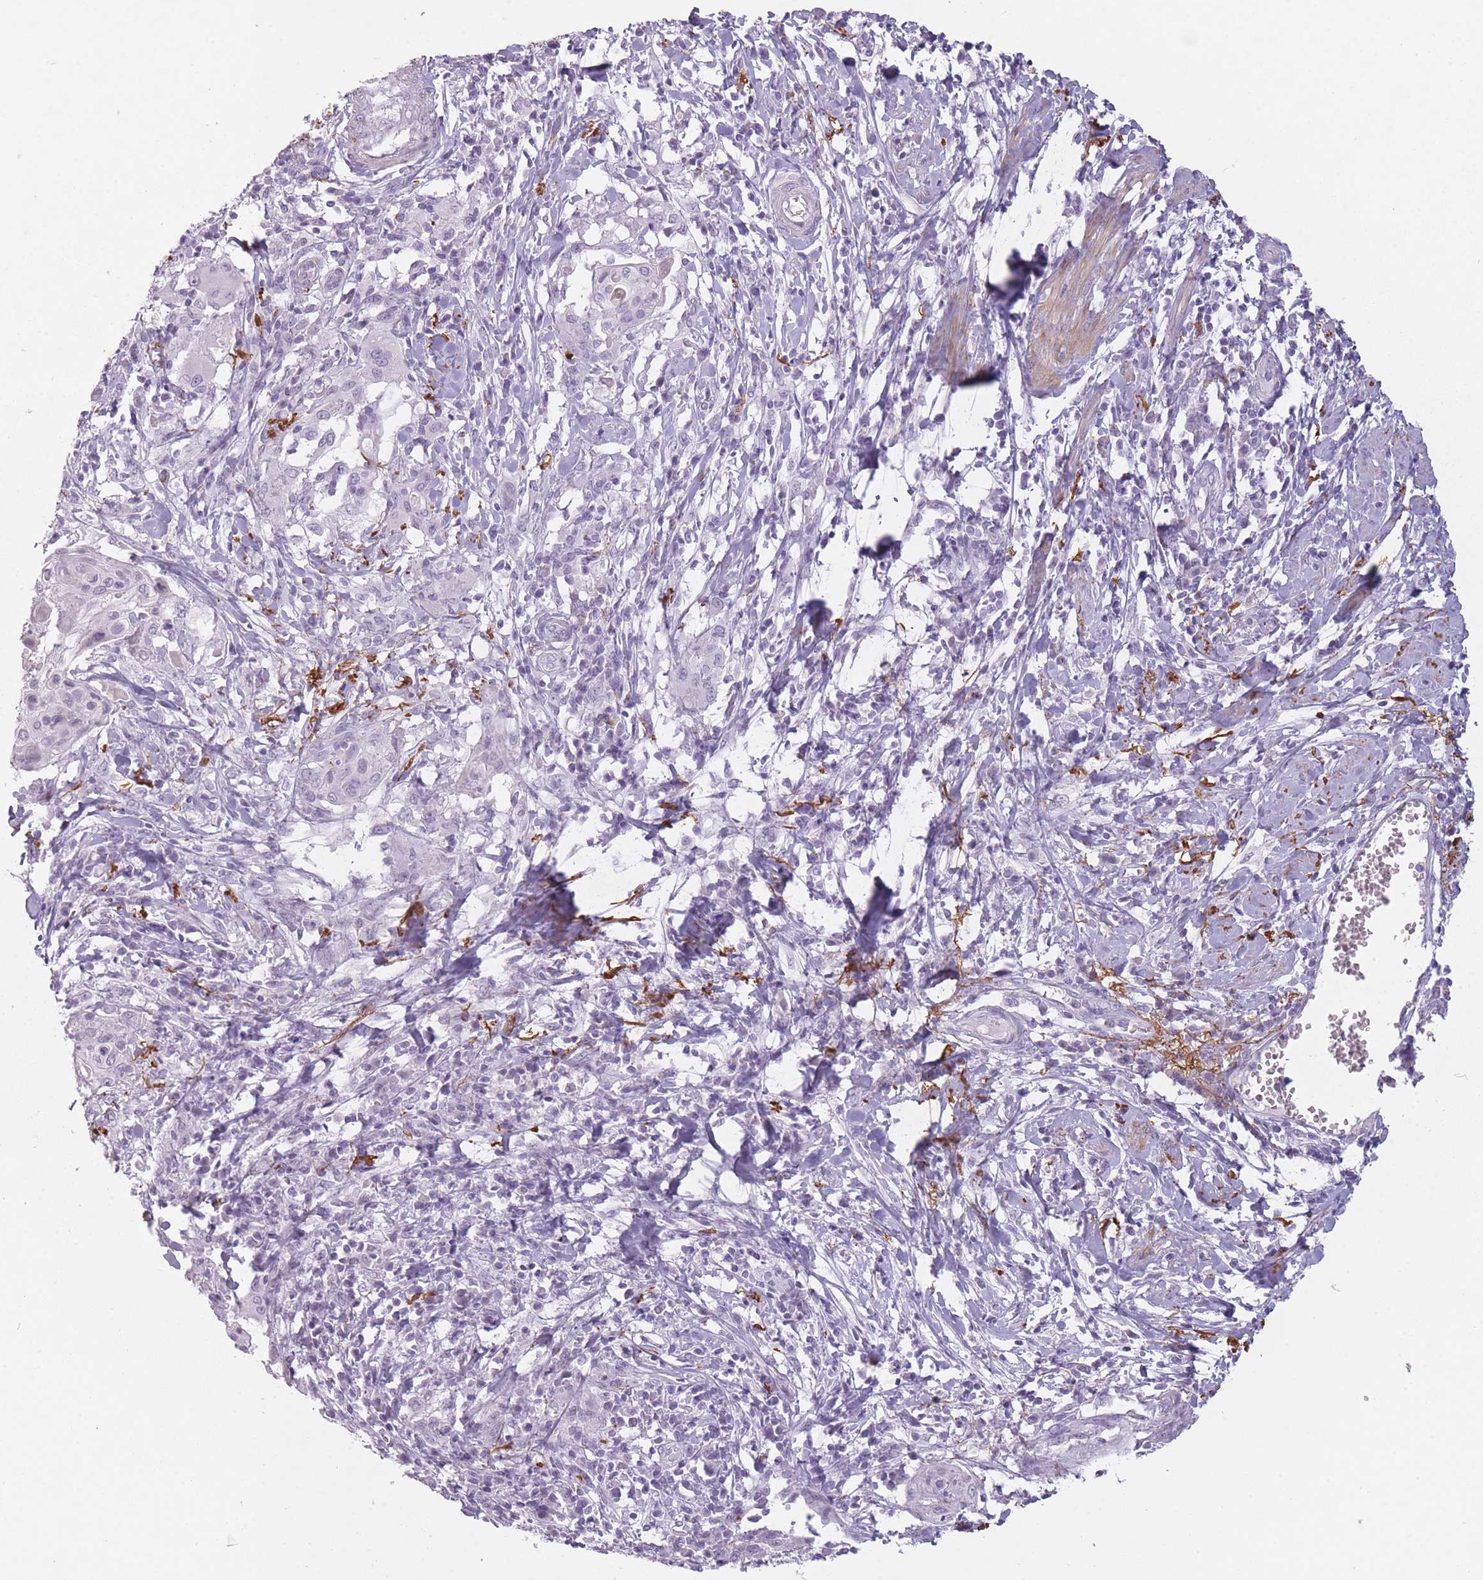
{"staining": {"intensity": "negative", "quantity": "none", "location": "none"}, "tissue": "cervical cancer", "cell_type": "Tumor cells", "image_type": "cancer", "snomed": [{"axis": "morphology", "description": "Squamous cell carcinoma, NOS"}, {"axis": "topography", "description": "Cervix"}], "caption": "Tumor cells are negative for brown protein staining in squamous cell carcinoma (cervical).", "gene": "RFX4", "patient": {"sex": "female", "age": 39}}